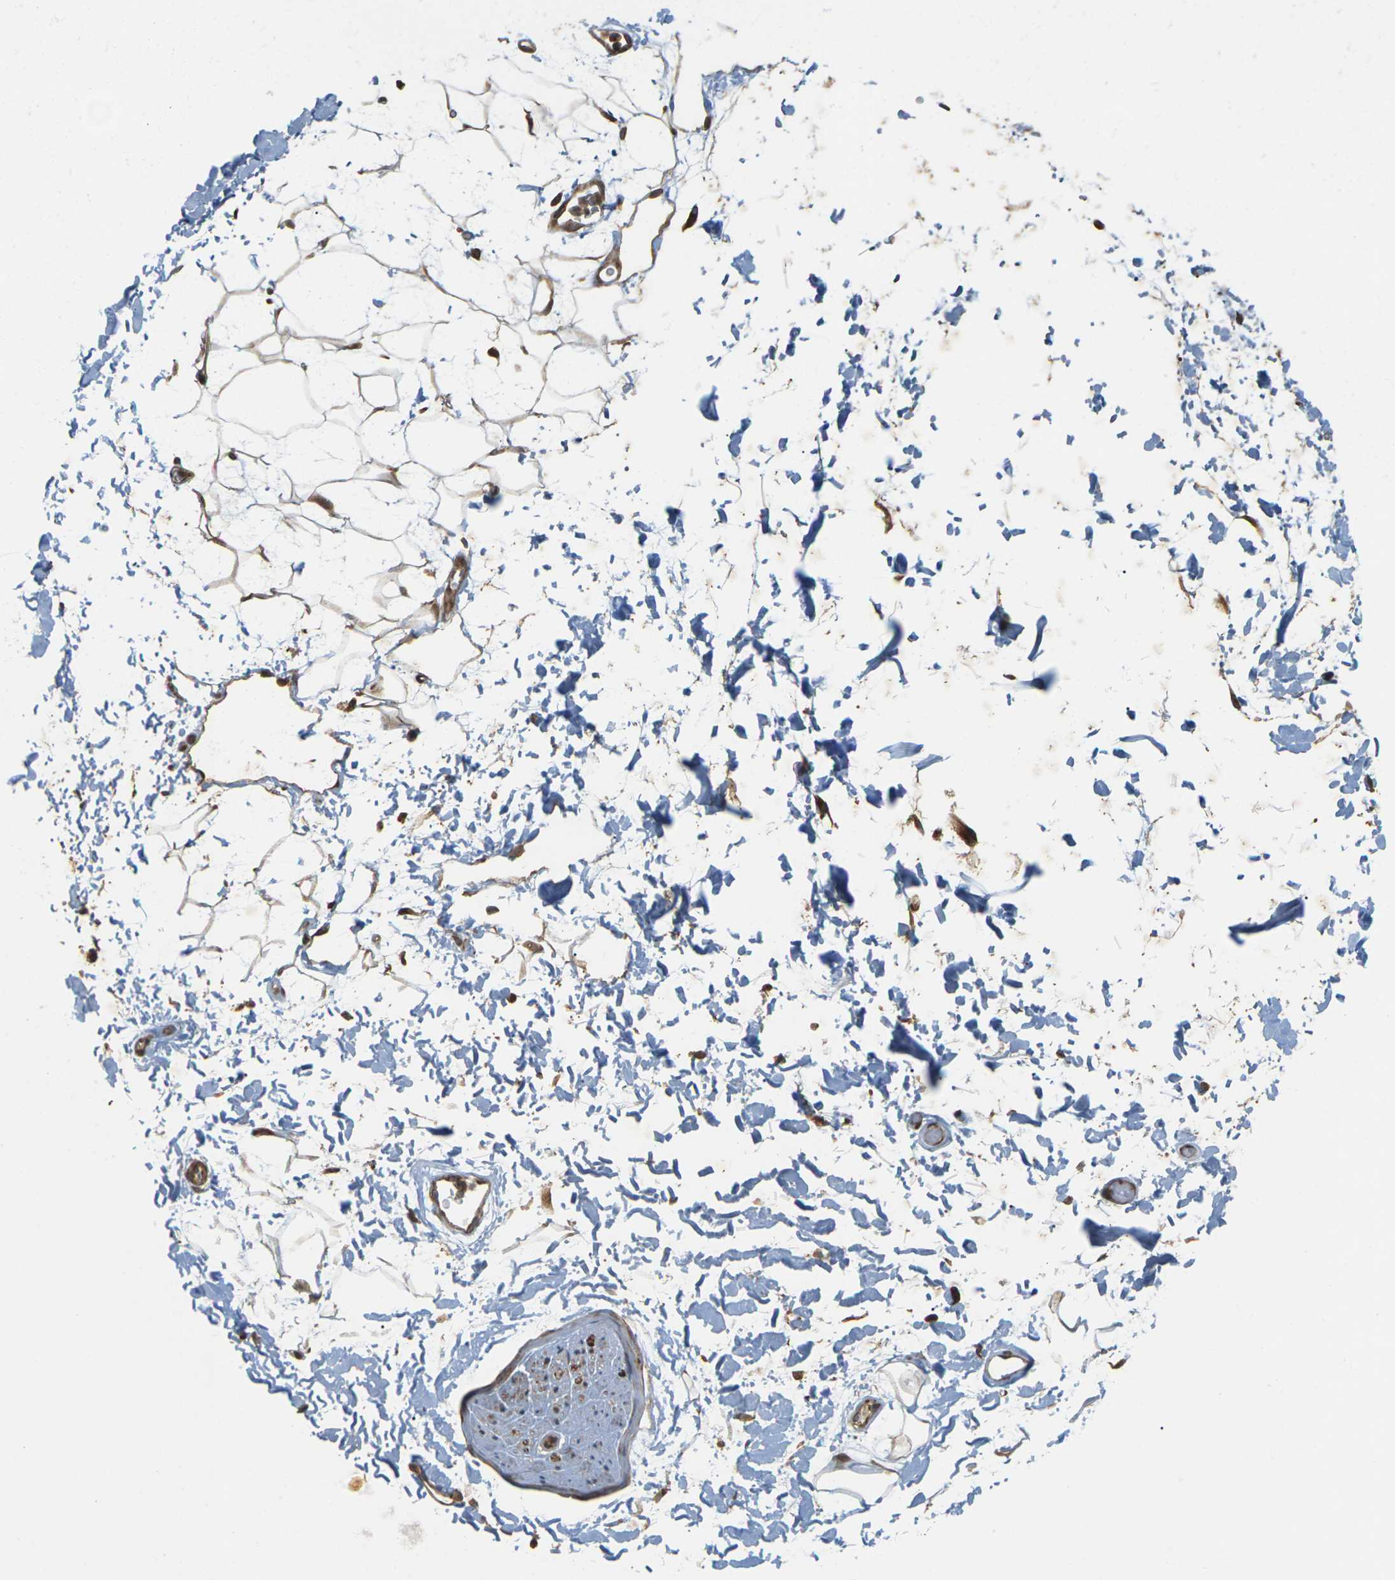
{"staining": {"intensity": "weak", "quantity": ">75%", "location": "cytoplasmic/membranous"}, "tissue": "adipose tissue", "cell_type": "Adipocytes", "image_type": "normal", "snomed": [{"axis": "morphology", "description": "Normal tissue, NOS"}, {"axis": "topography", "description": "Soft tissue"}], "caption": "A histopathology image of human adipose tissue stained for a protein shows weak cytoplasmic/membranous brown staining in adipocytes.", "gene": "ROBO1", "patient": {"sex": "male", "age": 72}}